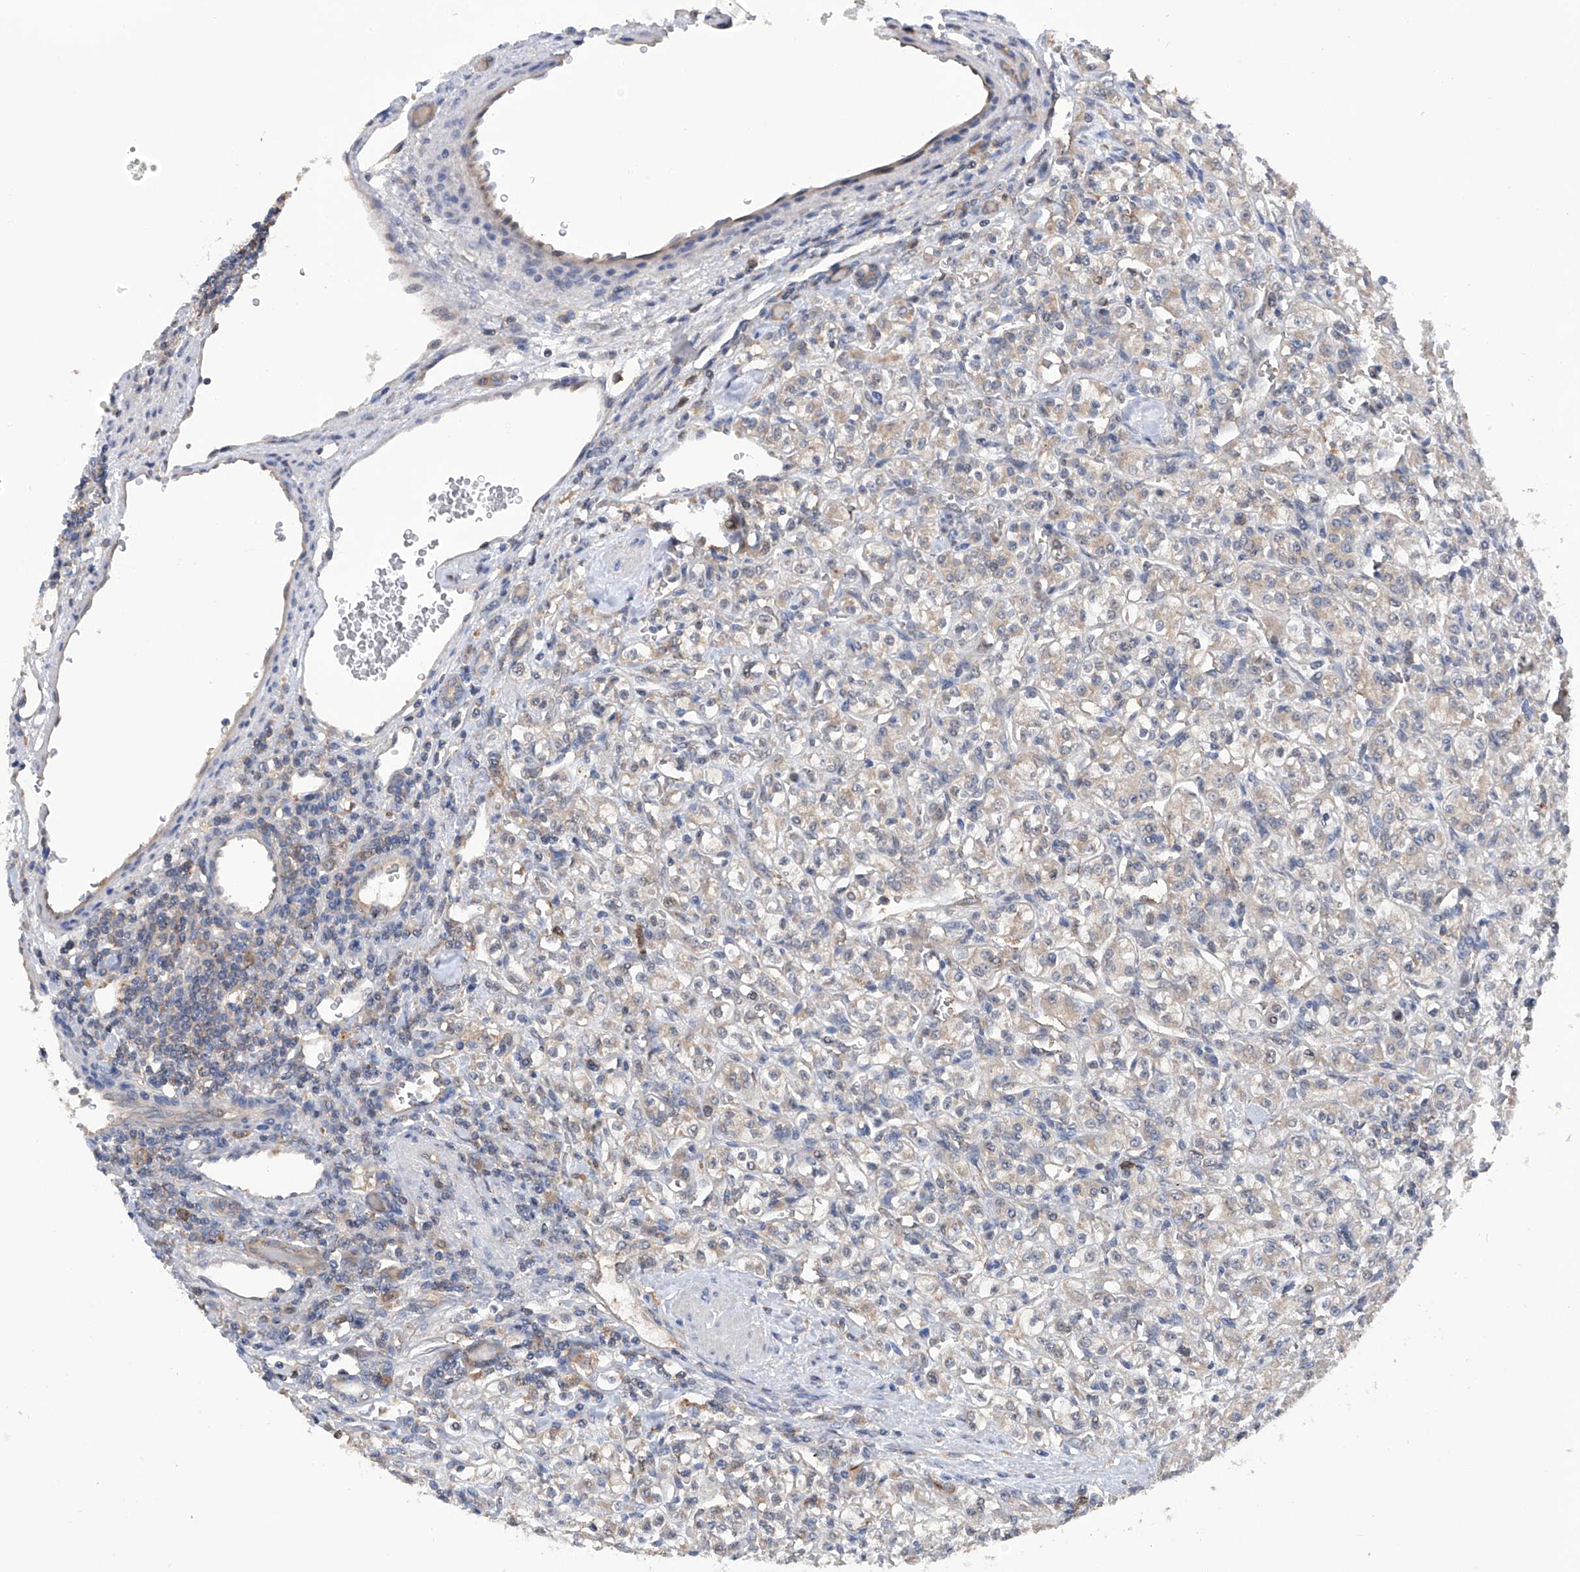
{"staining": {"intensity": "weak", "quantity": "<25%", "location": "cytoplasmic/membranous"}, "tissue": "renal cancer", "cell_type": "Tumor cells", "image_type": "cancer", "snomed": [{"axis": "morphology", "description": "Adenocarcinoma, NOS"}, {"axis": "topography", "description": "Kidney"}], "caption": "Micrograph shows no protein staining in tumor cells of renal cancer (adenocarcinoma) tissue.", "gene": "NUDT17", "patient": {"sex": "male", "age": 77}}